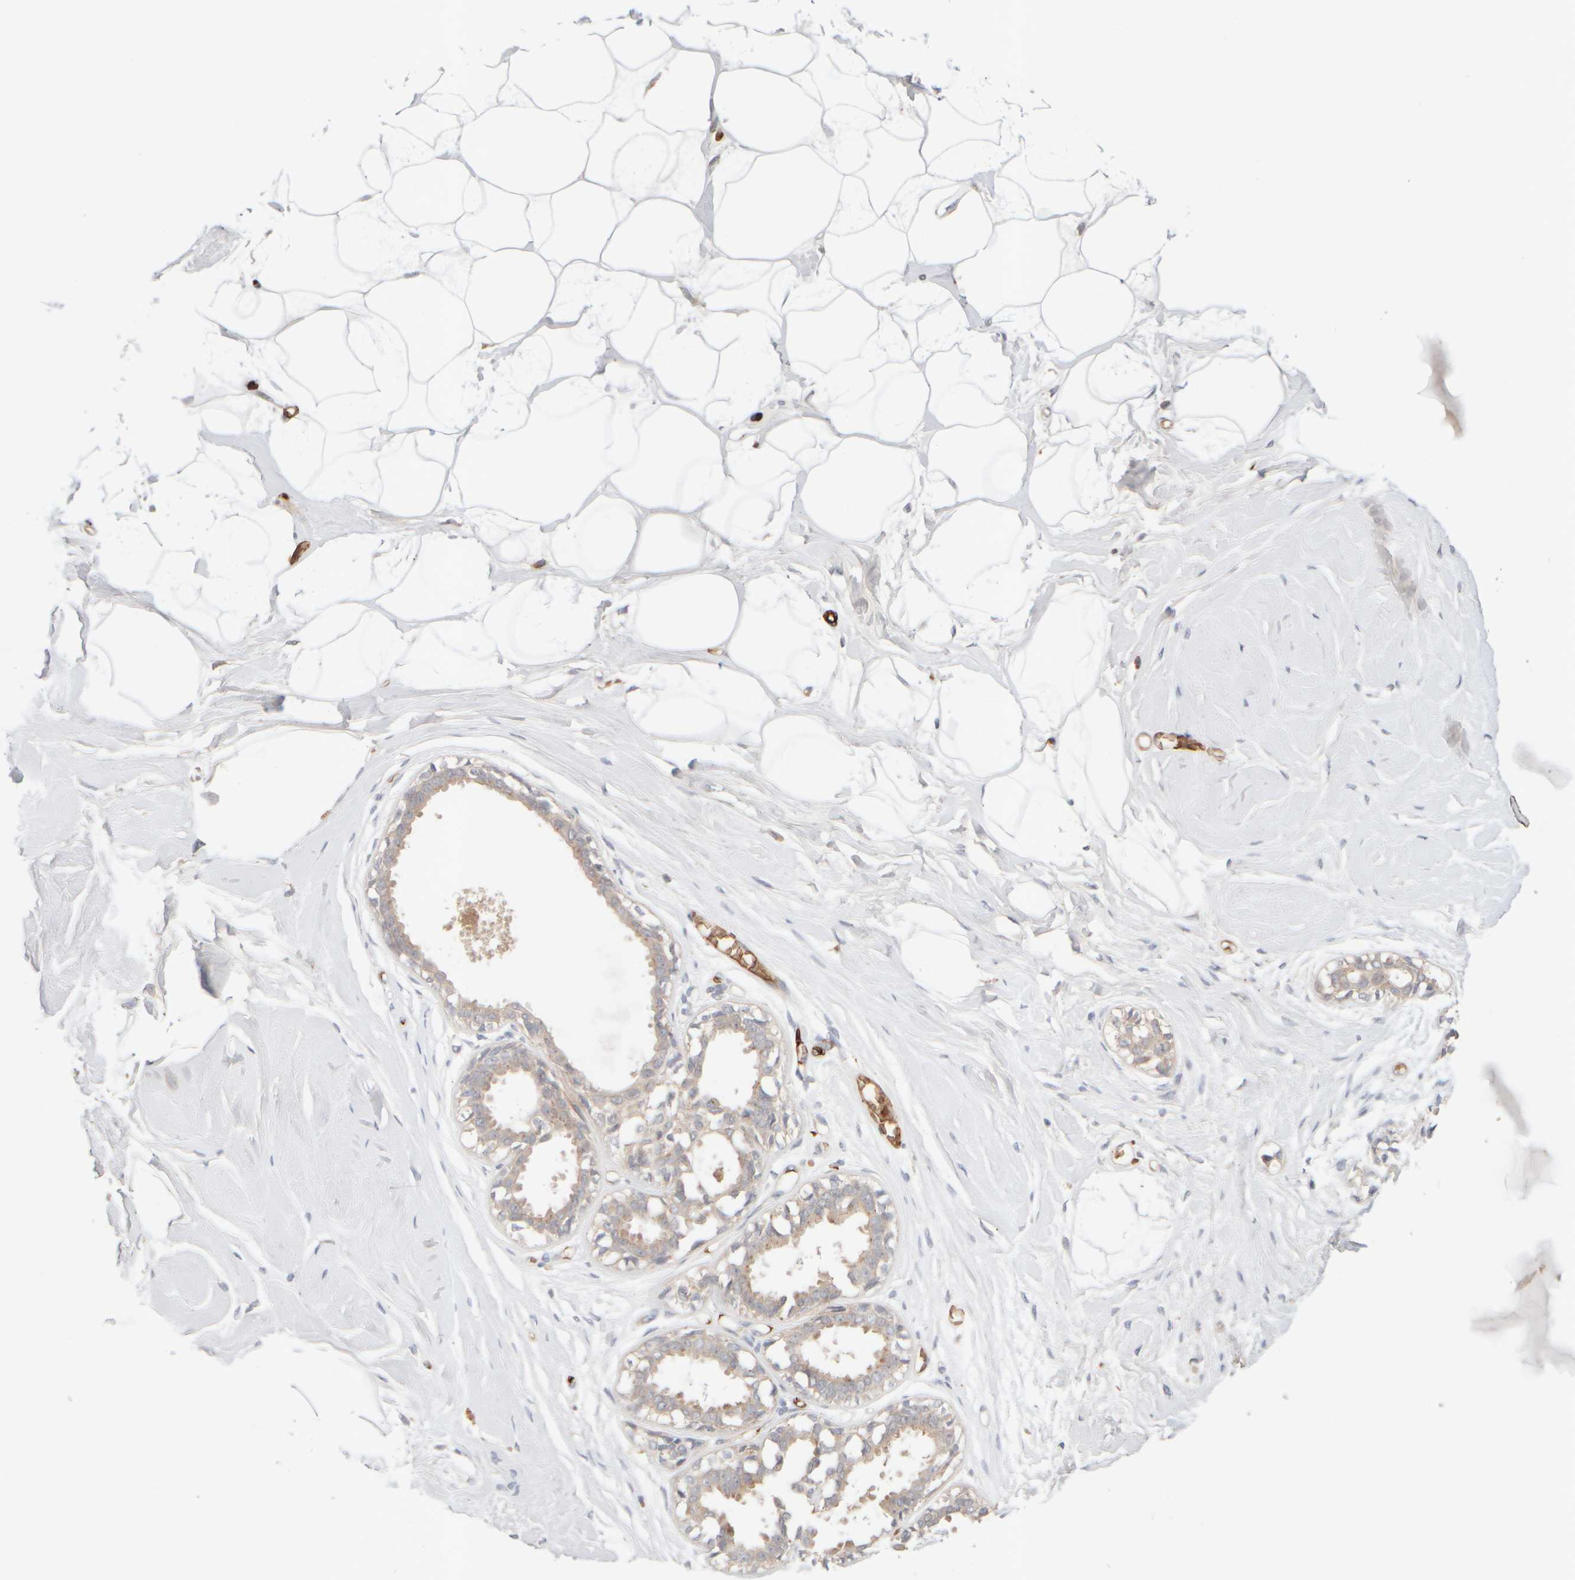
{"staining": {"intensity": "negative", "quantity": "none", "location": "none"}, "tissue": "breast", "cell_type": "Adipocytes", "image_type": "normal", "snomed": [{"axis": "morphology", "description": "Normal tissue, NOS"}, {"axis": "topography", "description": "Breast"}], "caption": "Immunohistochemical staining of benign human breast exhibits no significant staining in adipocytes. (DAB immunohistochemistry visualized using brightfield microscopy, high magnification).", "gene": "MST1", "patient": {"sex": "female", "age": 45}}